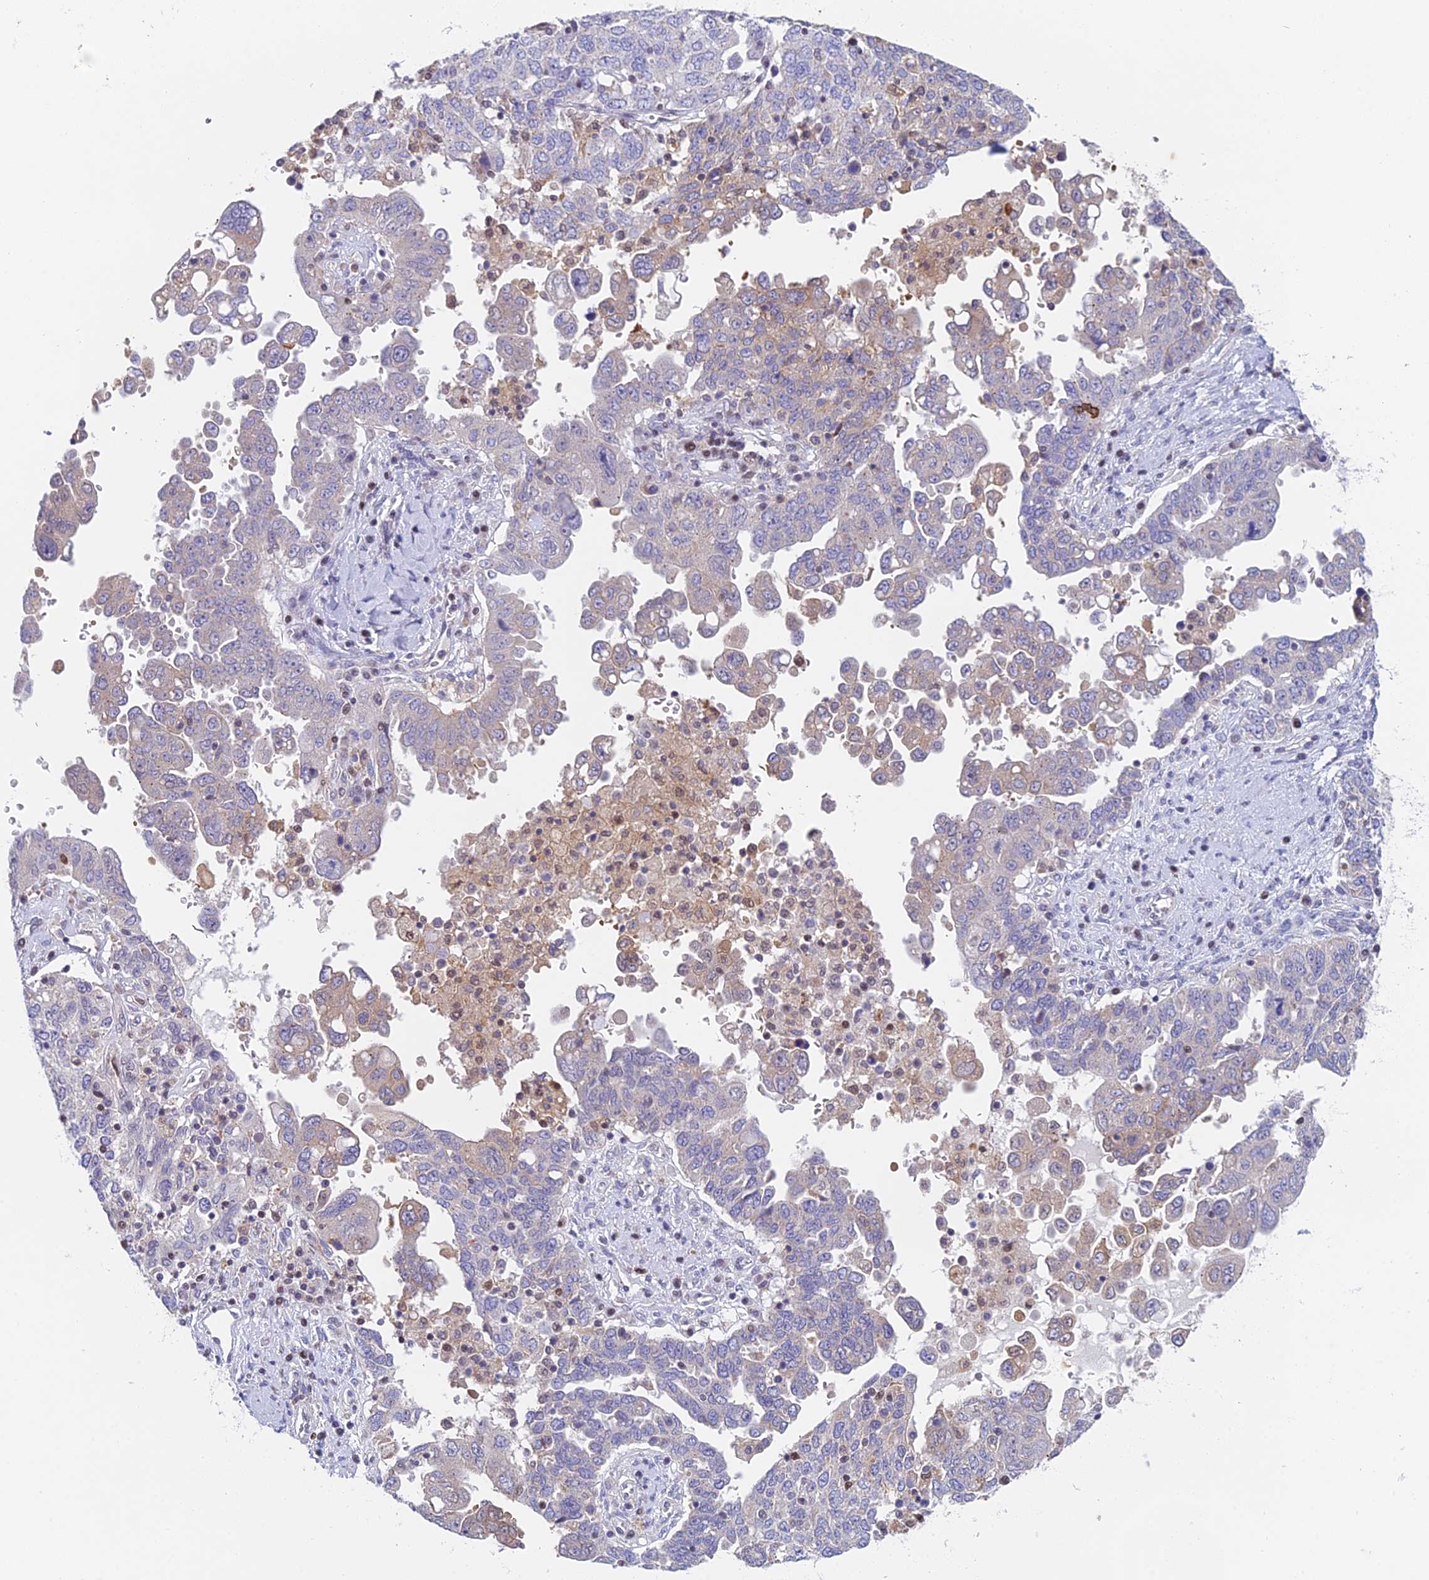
{"staining": {"intensity": "weak", "quantity": "<25%", "location": "cytoplasmic/membranous"}, "tissue": "ovarian cancer", "cell_type": "Tumor cells", "image_type": "cancer", "snomed": [{"axis": "morphology", "description": "Carcinoma, endometroid"}, {"axis": "topography", "description": "Ovary"}], "caption": "Tumor cells are negative for protein expression in human ovarian cancer (endometroid carcinoma).", "gene": "MRPL17", "patient": {"sex": "female", "age": 62}}